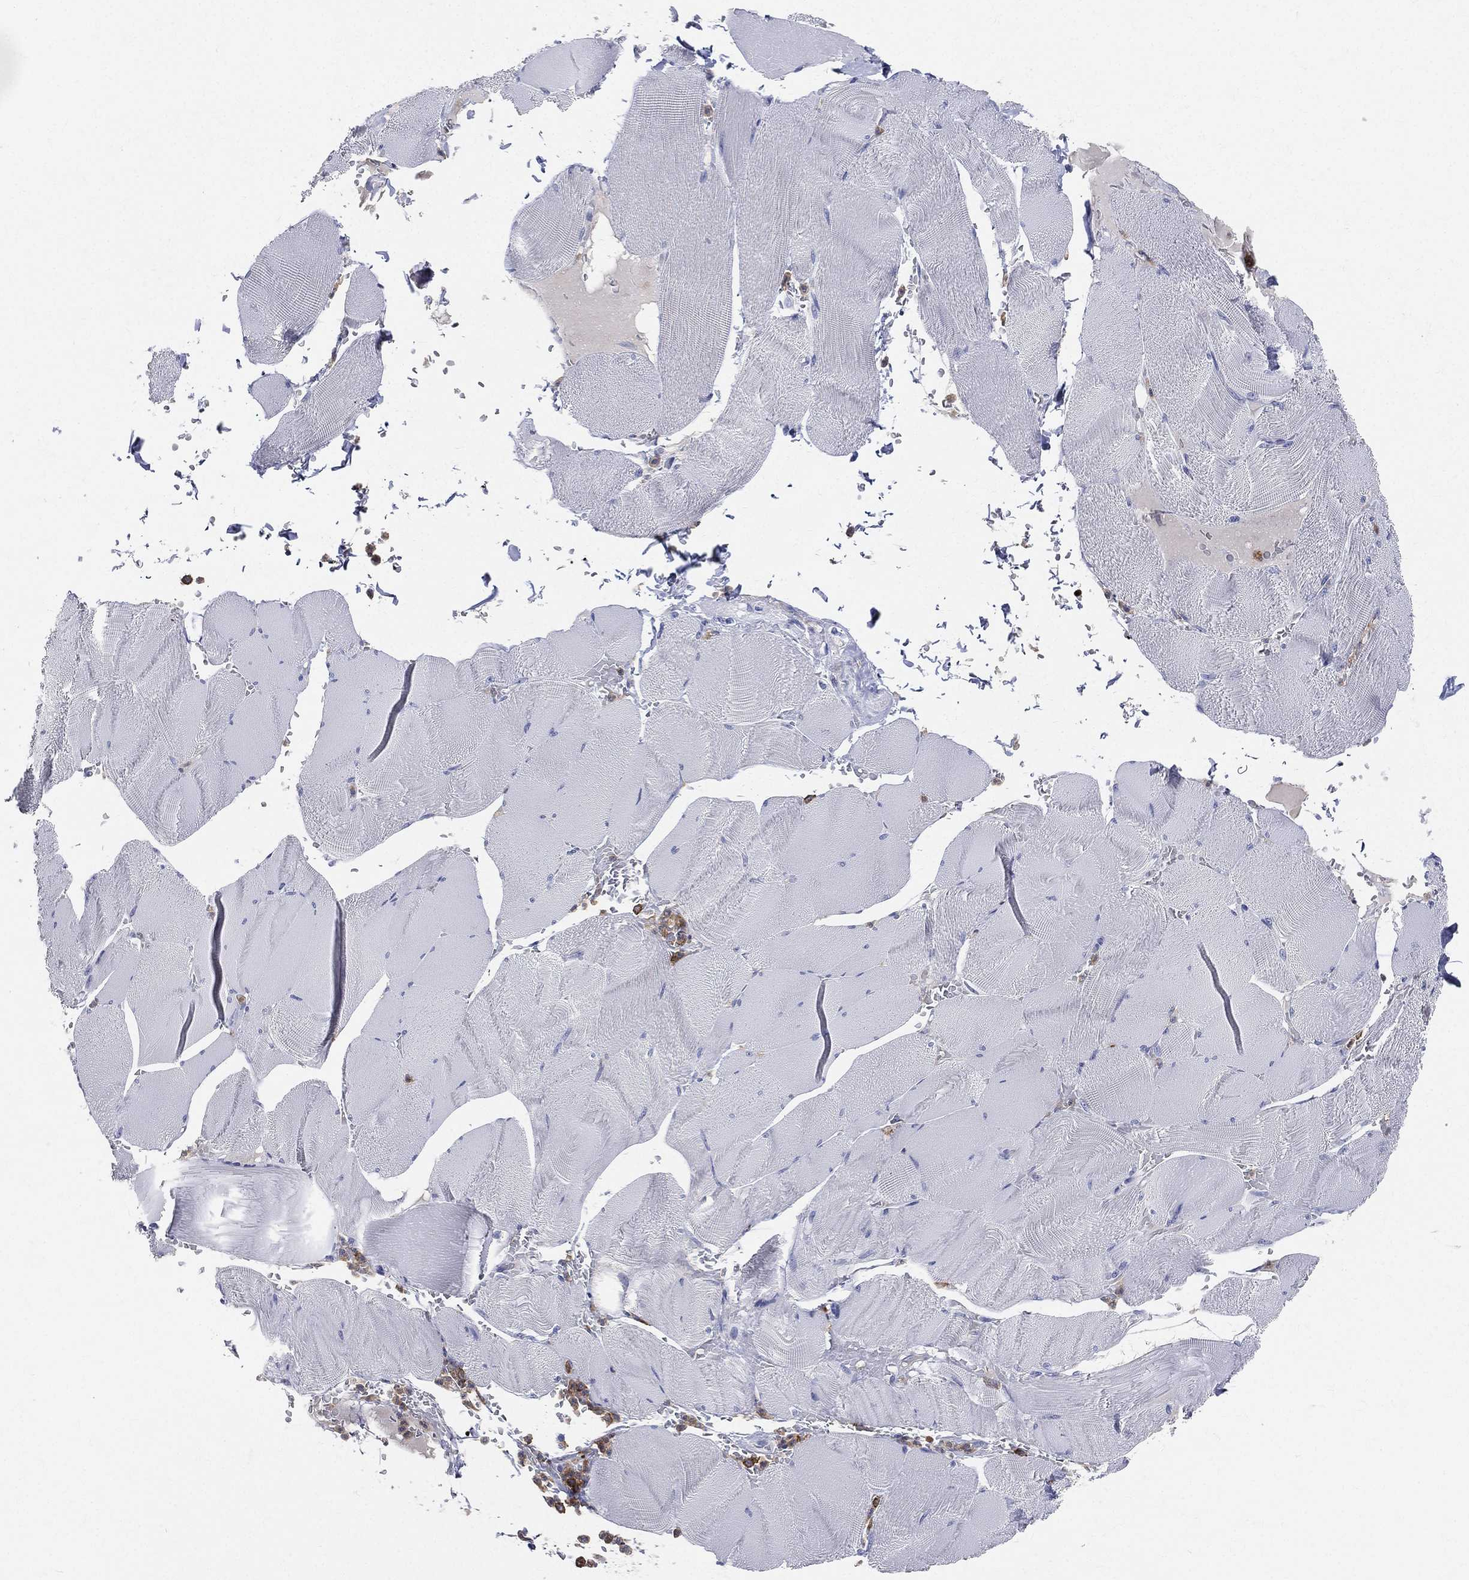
{"staining": {"intensity": "negative", "quantity": "none", "location": "none"}, "tissue": "skeletal muscle", "cell_type": "Myocytes", "image_type": "normal", "snomed": [{"axis": "morphology", "description": "Normal tissue, NOS"}, {"axis": "topography", "description": "Skeletal muscle"}], "caption": "Skeletal muscle stained for a protein using immunohistochemistry (IHC) displays no positivity myocytes.", "gene": "CD33", "patient": {"sex": "male", "age": 56}}